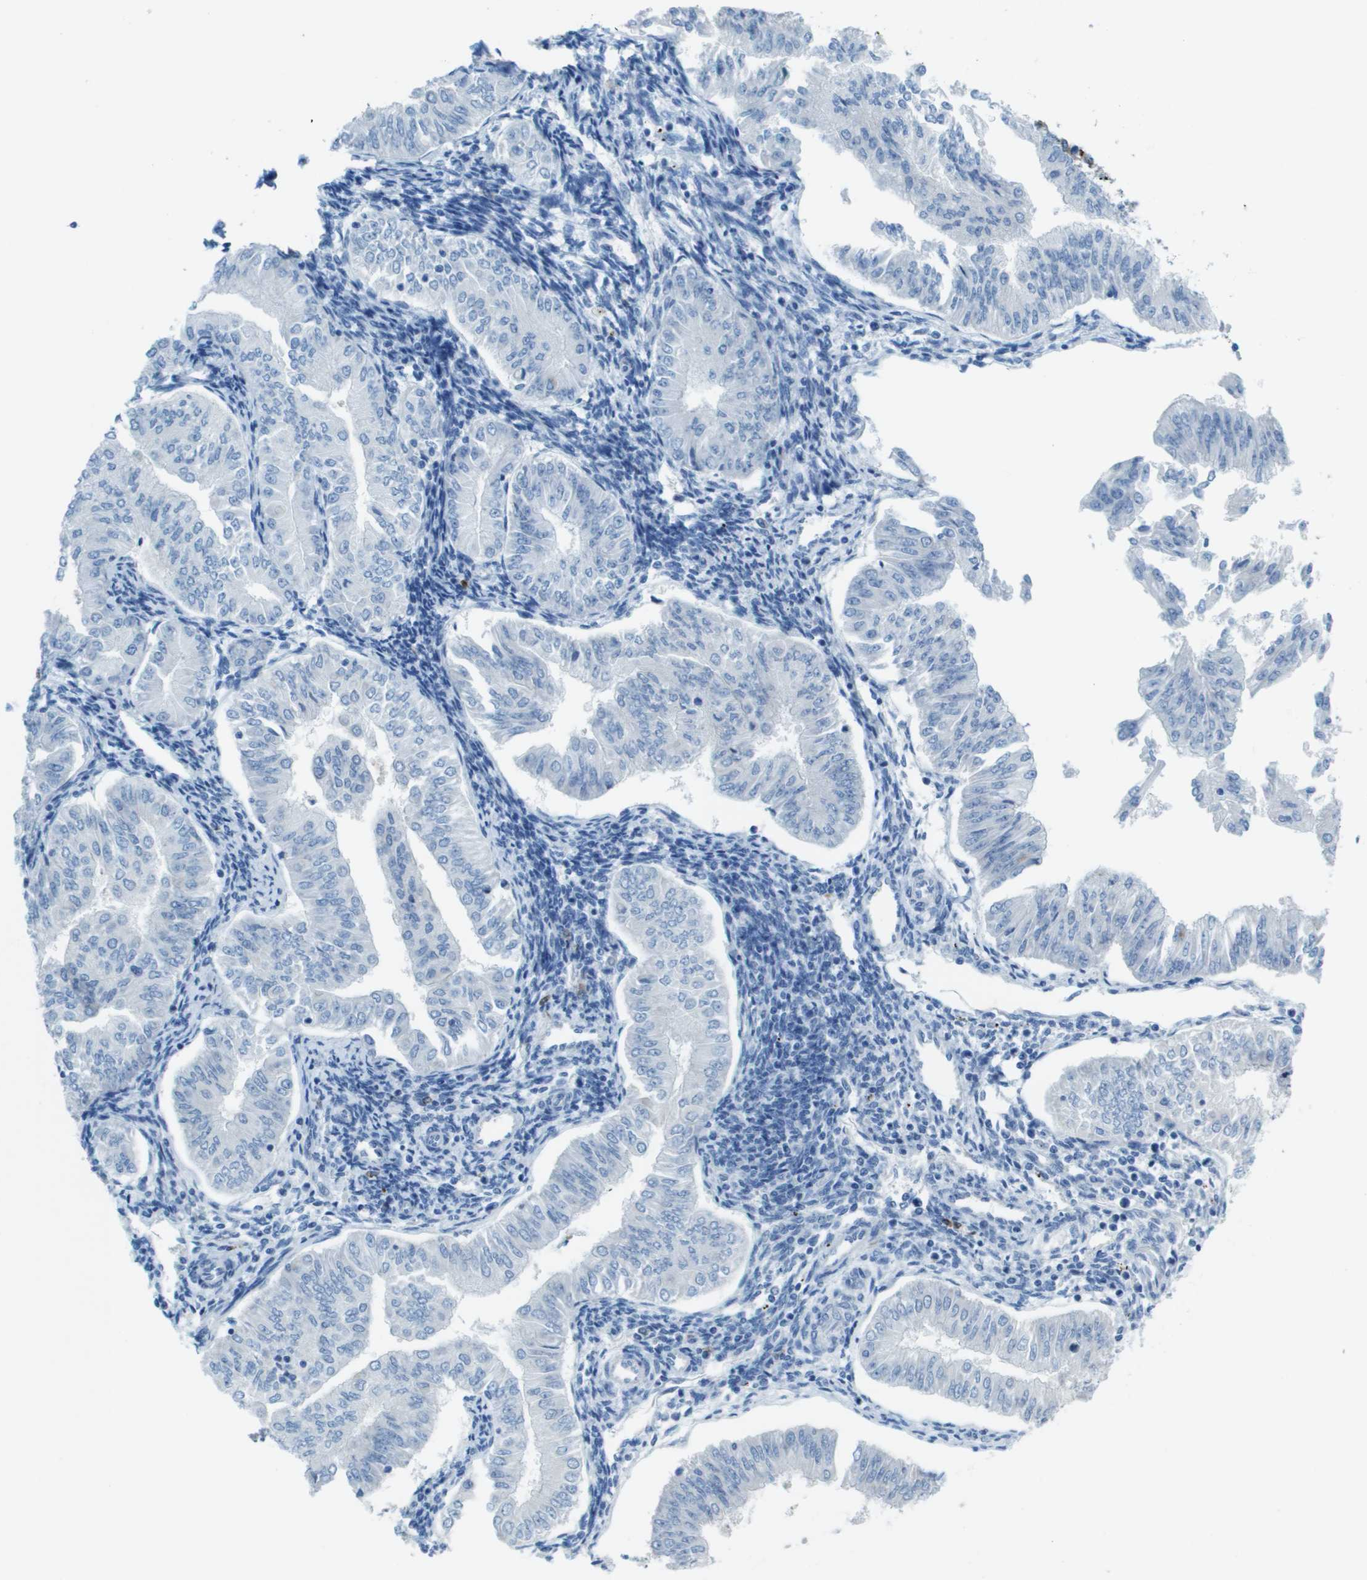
{"staining": {"intensity": "negative", "quantity": "none", "location": "none"}, "tissue": "endometrial cancer", "cell_type": "Tumor cells", "image_type": "cancer", "snomed": [{"axis": "morphology", "description": "Normal tissue, NOS"}, {"axis": "morphology", "description": "Adenocarcinoma, NOS"}, {"axis": "topography", "description": "Endometrium"}], "caption": "Immunohistochemistry of human endometrial adenocarcinoma reveals no positivity in tumor cells.", "gene": "SDC1", "patient": {"sex": "female", "age": 53}}